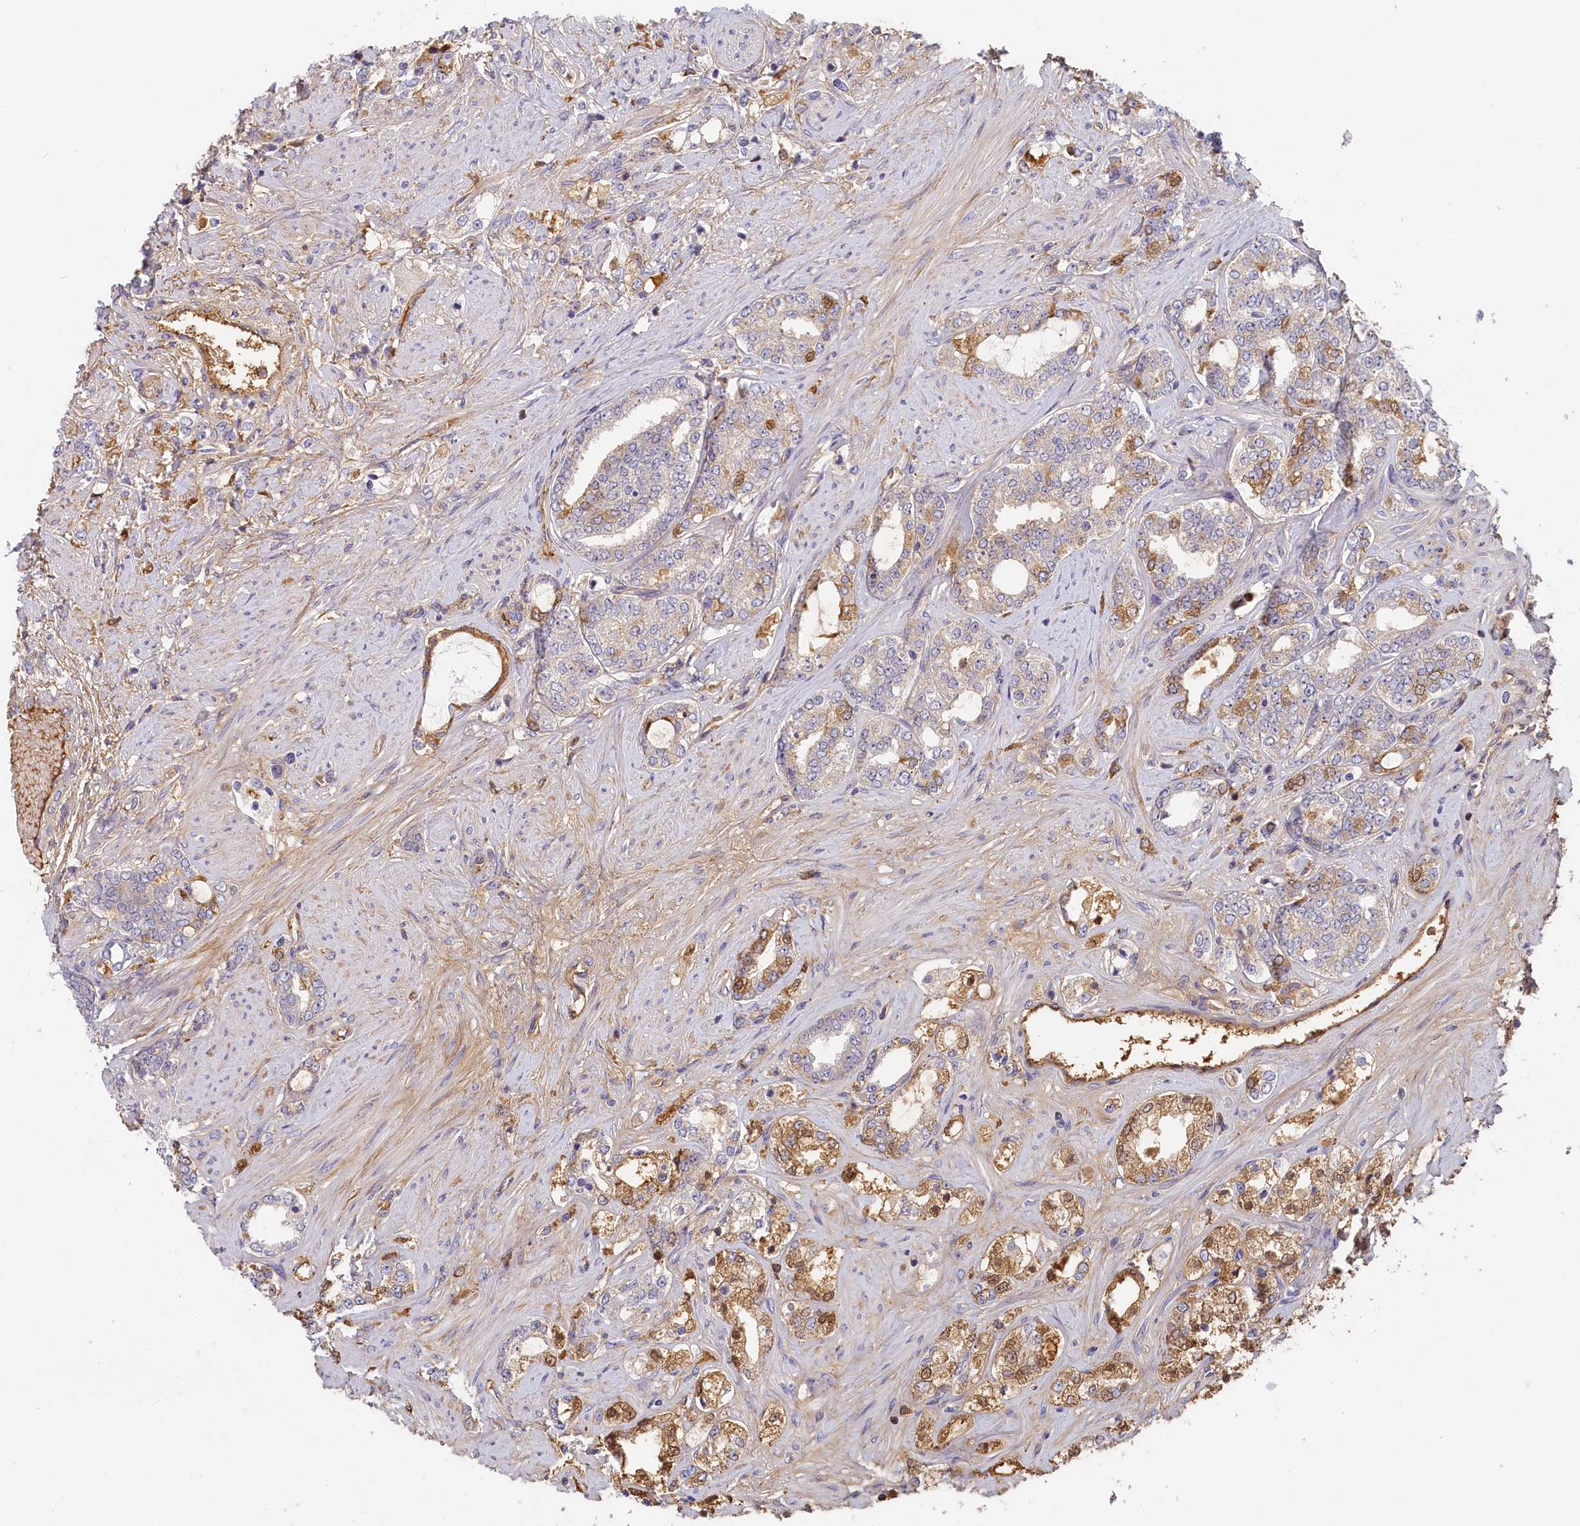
{"staining": {"intensity": "moderate", "quantity": "<25%", "location": "cytoplasmic/membranous"}, "tissue": "prostate cancer", "cell_type": "Tumor cells", "image_type": "cancer", "snomed": [{"axis": "morphology", "description": "Adenocarcinoma, High grade"}, {"axis": "topography", "description": "Prostate"}], "caption": "There is low levels of moderate cytoplasmic/membranous positivity in tumor cells of prostate adenocarcinoma (high-grade), as demonstrated by immunohistochemical staining (brown color).", "gene": "STX16", "patient": {"sex": "male", "age": 64}}